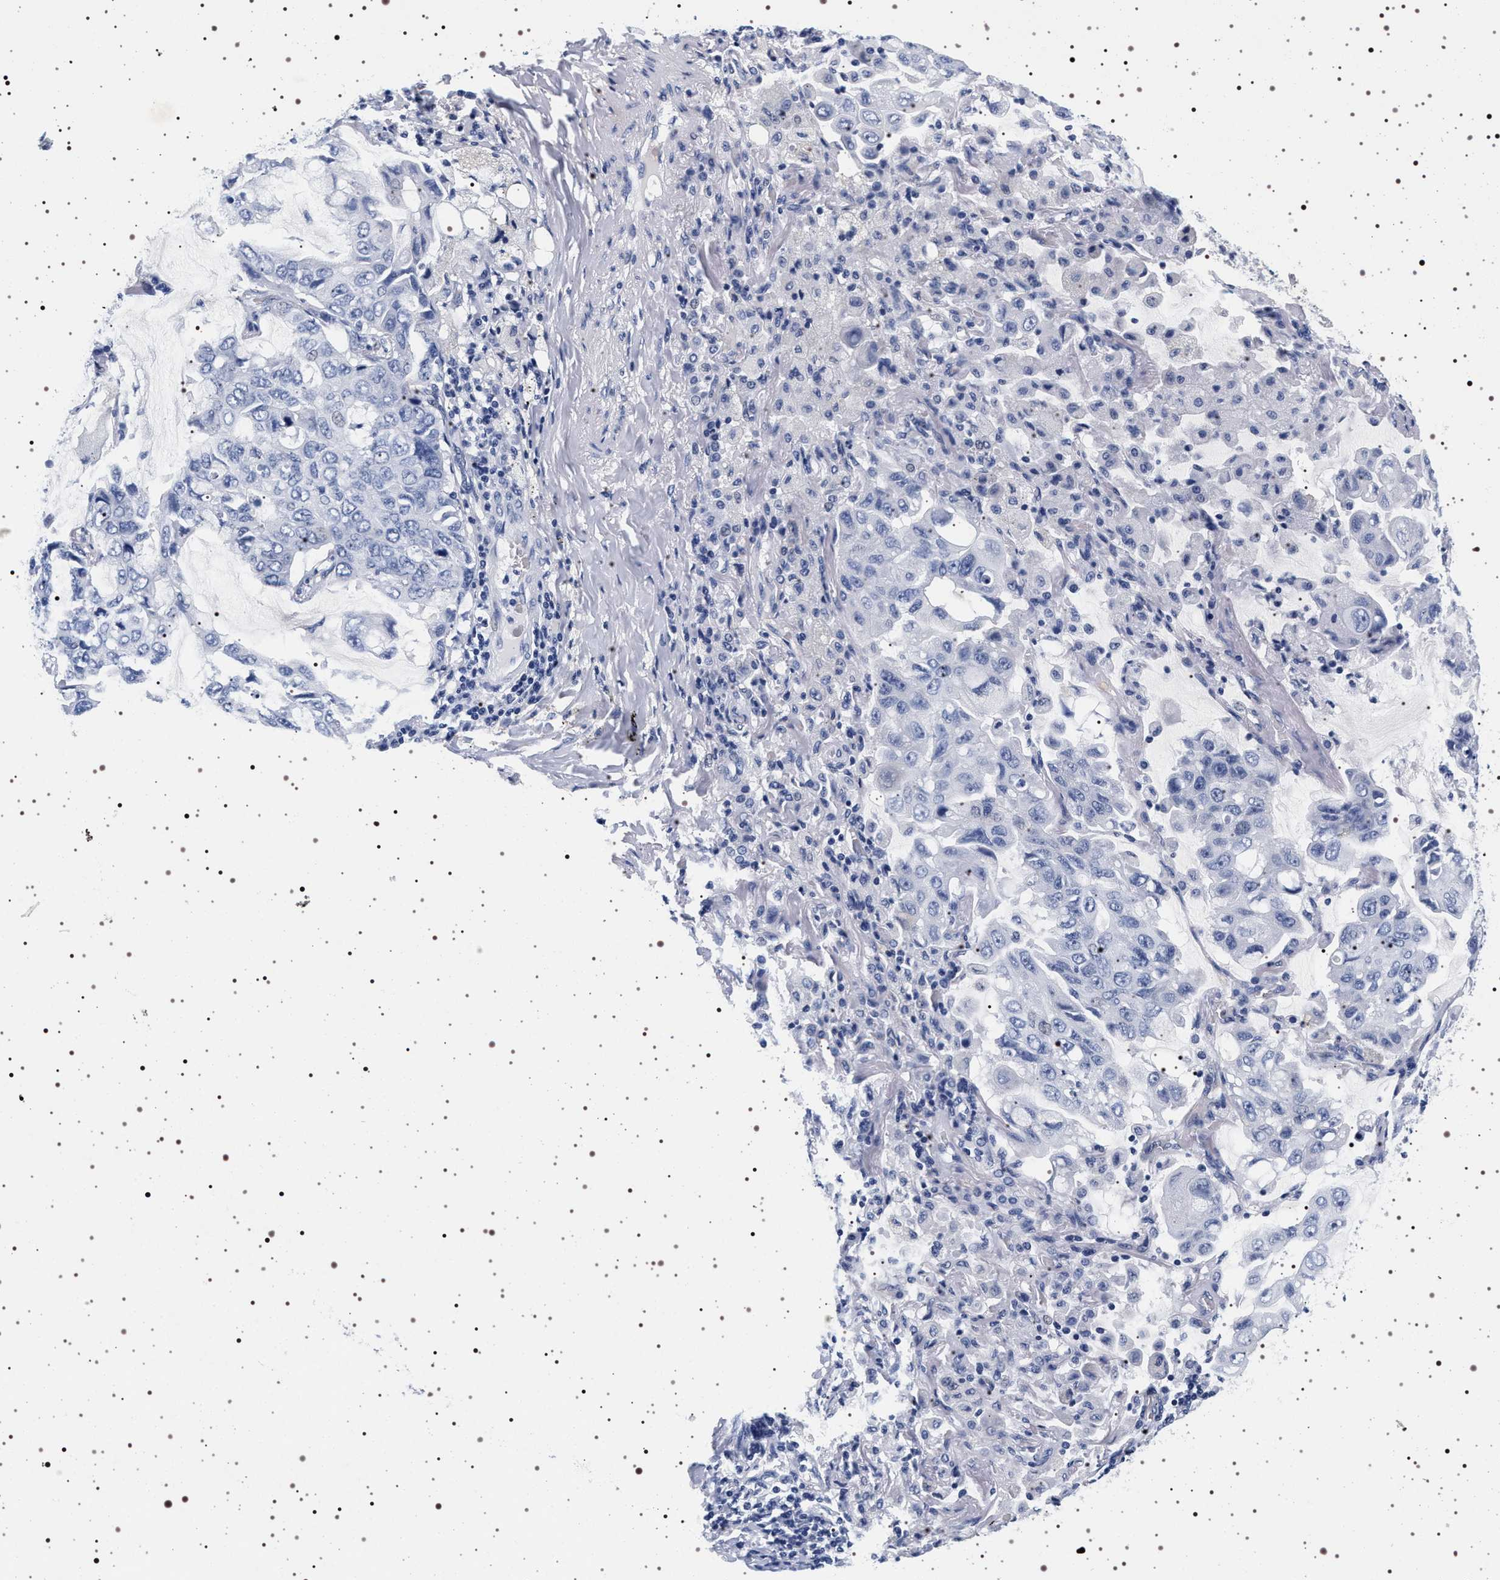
{"staining": {"intensity": "negative", "quantity": "none", "location": "none"}, "tissue": "lung cancer", "cell_type": "Tumor cells", "image_type": "cancer", "snomed": [{"axis": "morphology", "description": "Adenocarcinoma, NOS"}, {"axis": "topography", "description": "Lung"}], "caption": "A high-resolution image shows immunohistochemistry staining of adenocarcinoma (lung), which shows no significant expression in tumor cells.", "gene": "SYN1", "patient": {"sex": "male", "age": 64}}